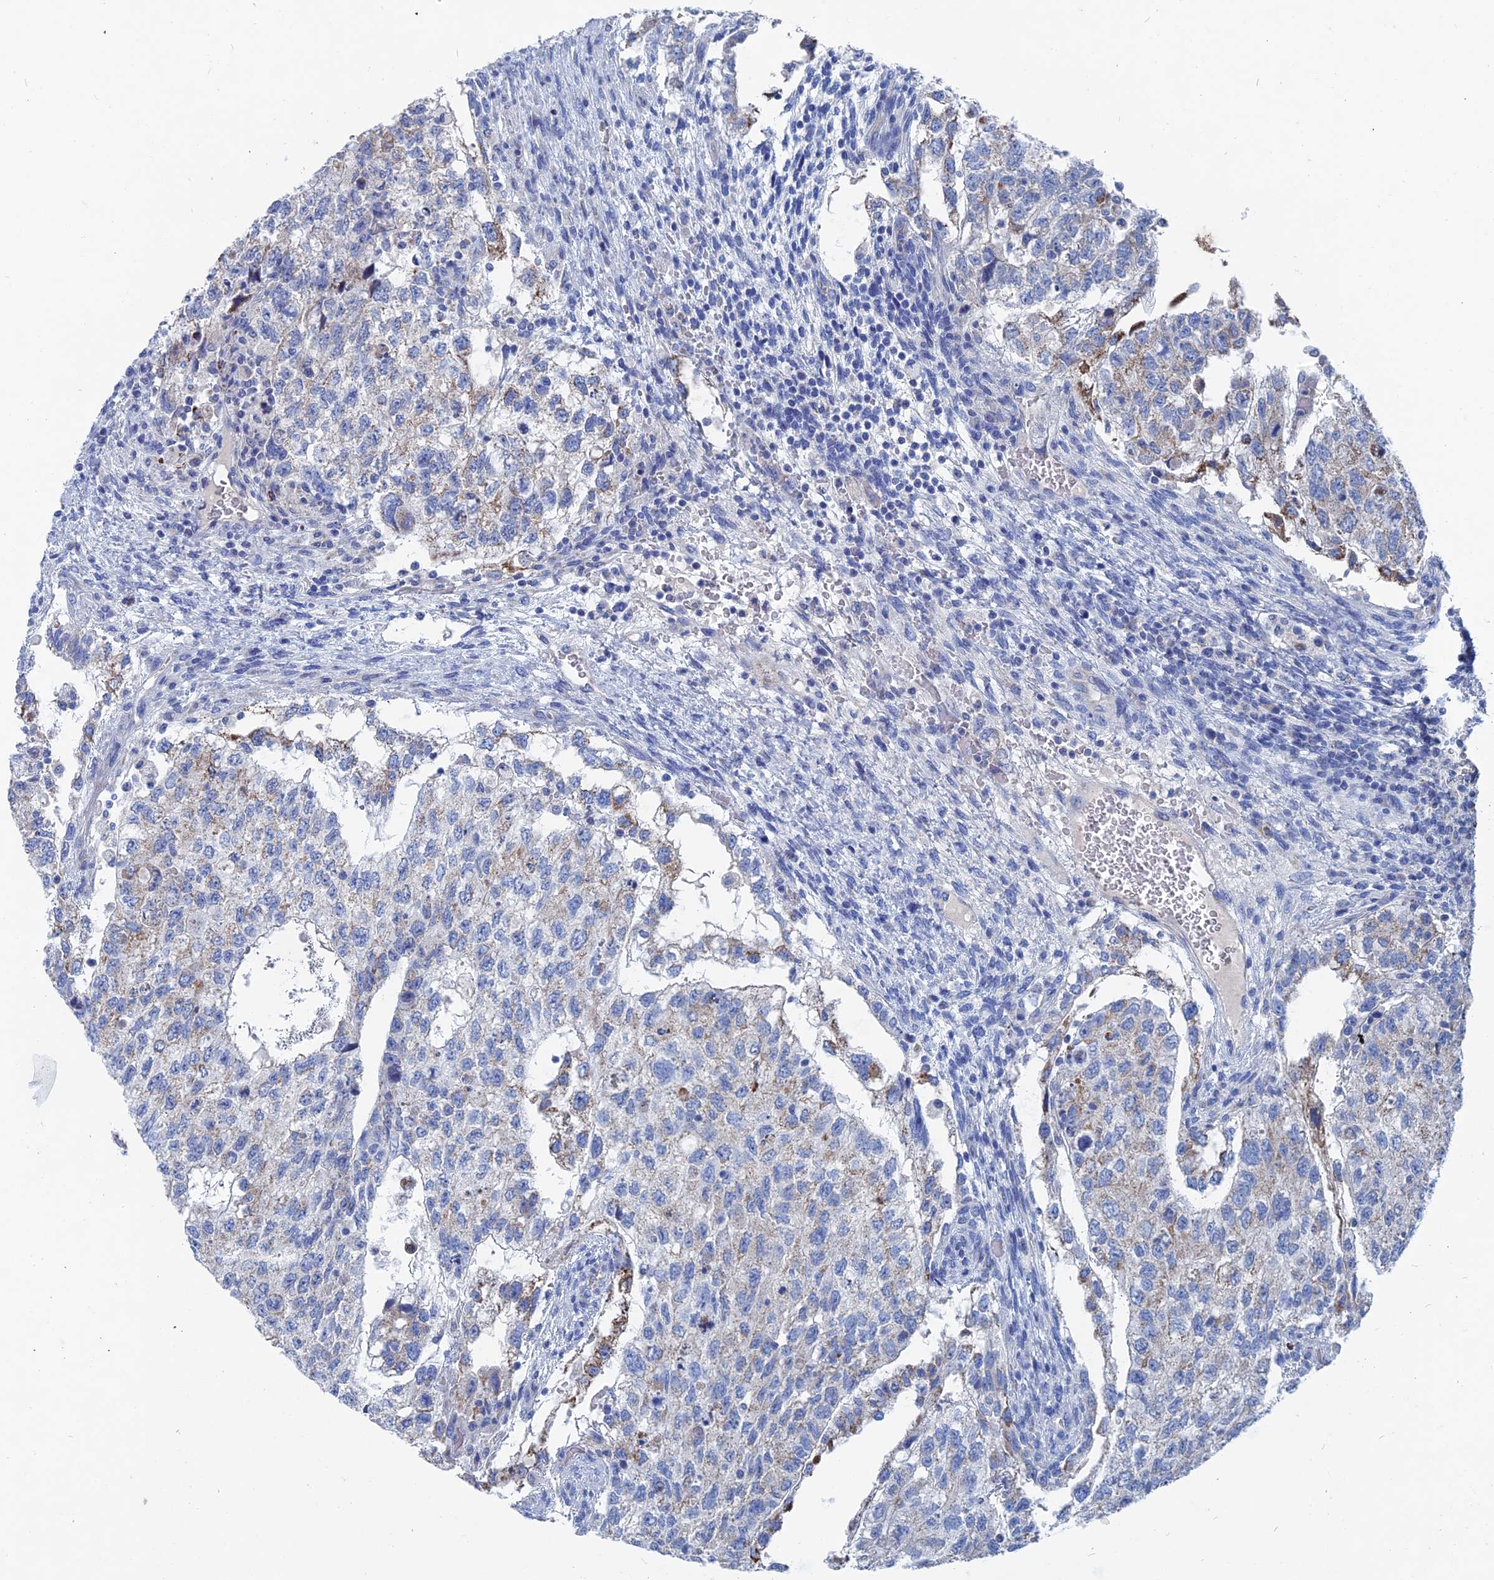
{"staining": {"intensity": "negative", "quantity": "none", "location": "none"}, "tissue": "testis cancer", "cell_type": "Tumor cells", "image_type": "cancer", "snomed": [{"axis": "morphology", "description": "Normal tissue, NOS"}, {"axis": "morphology", "description": "Carcinoma, Embryonal, NOS"}, {"axis": "topography", "description": "Testis"}], "caption": "A high-resolution photomicrograph shows IHC staining of testis cancer, which demonstrates no significant staining in tumor cells.", "gene": "HIGD1A", "patient": {"sex": "male", "age": 36}}